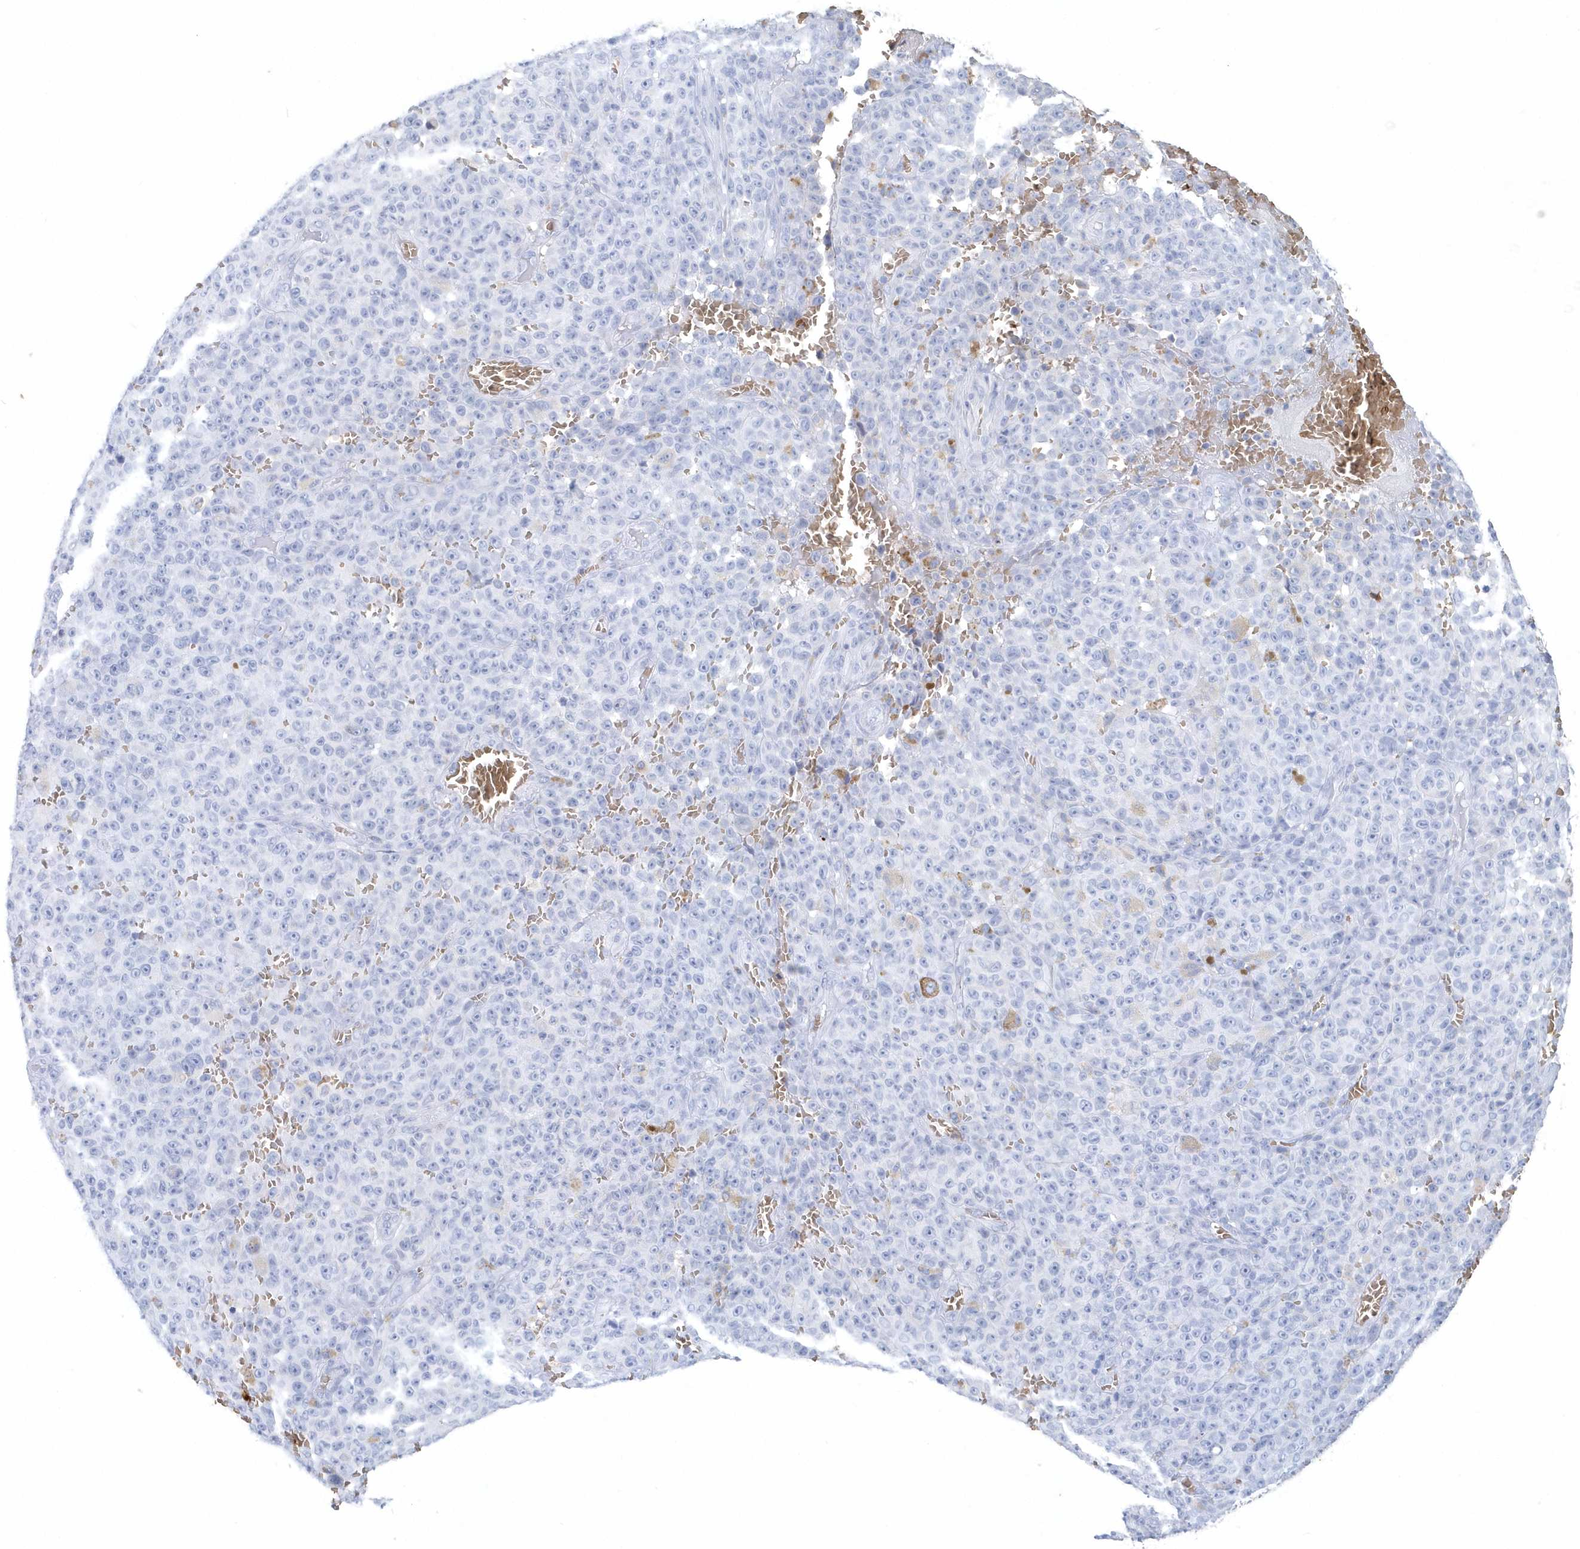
{"staining": {"intensity": "negative", "quantity": "none", "location": "none"}, "tissue": "melanoma", "cell_type": "Tumor cells", "image_type": "cancer", "snomed": [{"axis": "morphology", "description": "Malignant melanoma, NOS"}, {"axis": "topography", "description": "Skin"}], "caption": "Tumor cells show no significant protein staining in malignant melanoma.", "gene": "HBA2", "patient": {"sex": "female", "age": 82}}